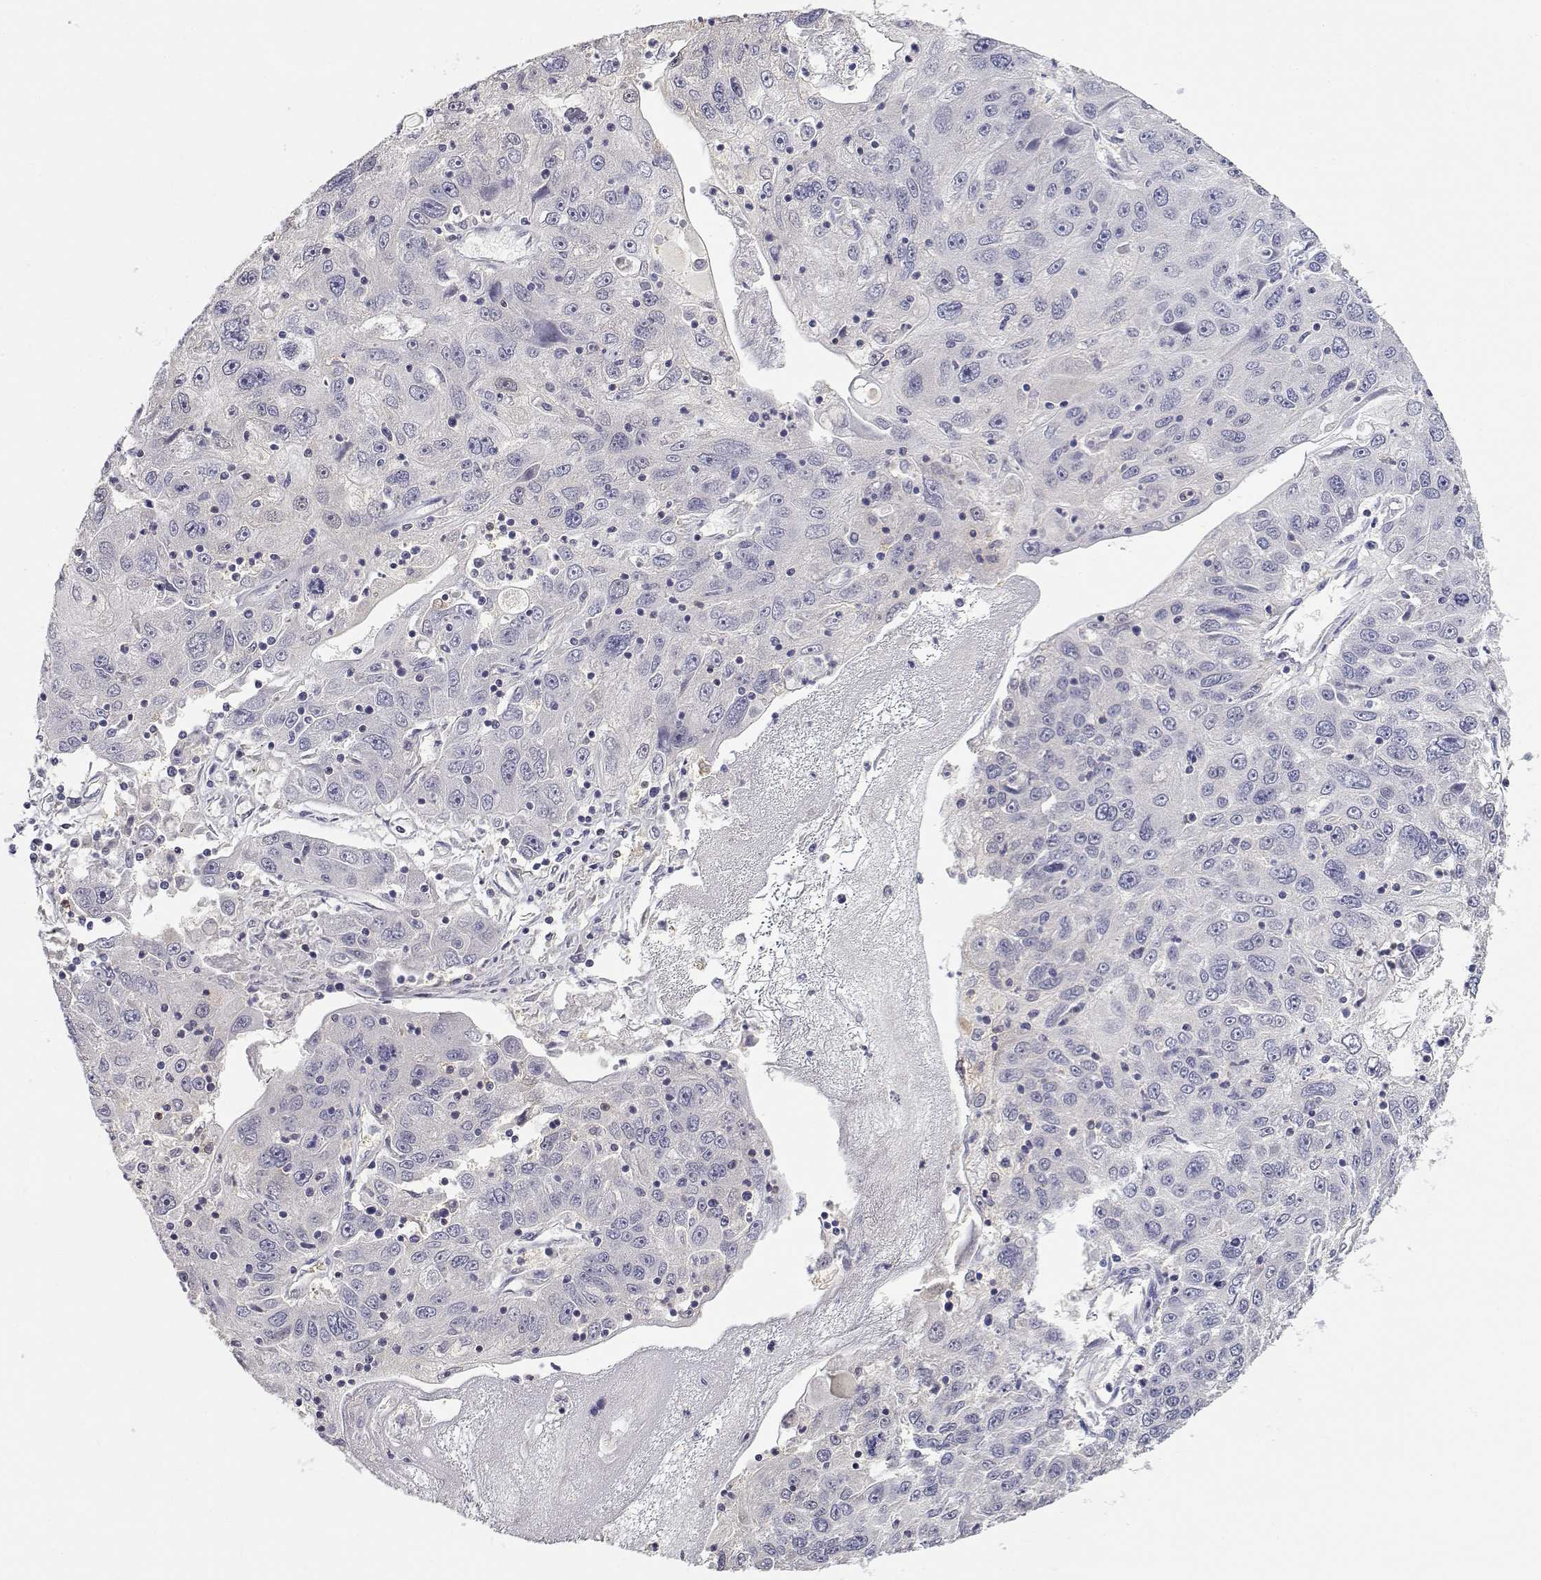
{"staining": {"intensity": "negative", "quantity": "none", "location": "none"}, "tissue": "stomach cancer", "cell_type": "Tumor cells", "image_type": "cancer", "snomed": [{"axis": "morphology", "description": "Adenocarcinoma, NOS"}, {"axis": "topography", "description": "Stomach"}], "caption": "High magnification brightfield microscopy of stomach cancer stained with DAB (brown) and counterstained with hematoxylin (blue): tumor cells show no significant positivity.", "gene": "ADA", "patient": {"sex": "male", "age": 56}}